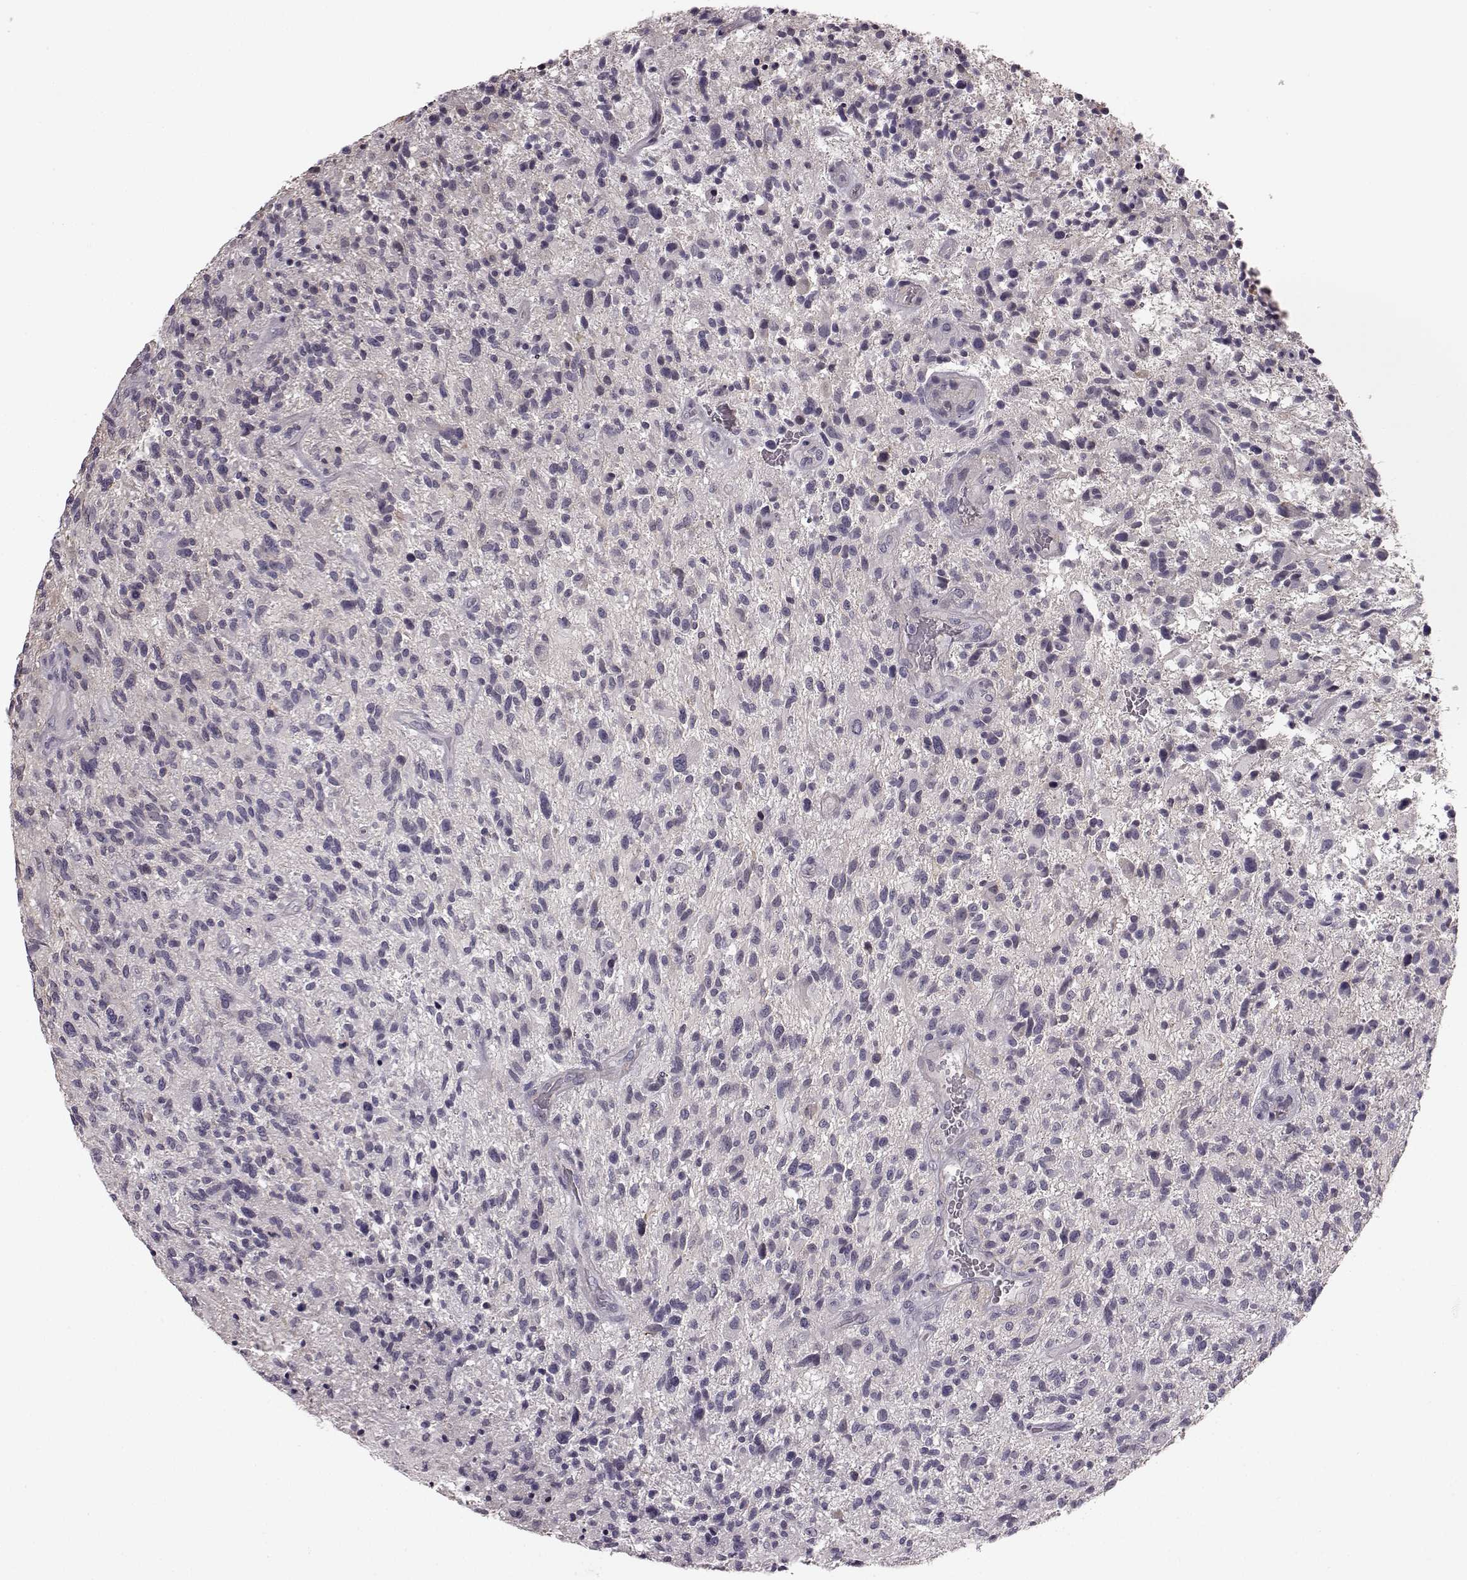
{"staining": {"intensity": "negative", "quantity": "none", "location": "none"}, "tissue": "glioma", "cell_type": "Tumor cells", "image_type": "cancer", "snomed": [{"axis": "morphology", "description": "Glioma, malignant, High grade"}, {"axis": "topography", "description": "Brain"}], "caption": "Photomicrograph shows no significant protein staining in tumor cells of glioma.", "gene": "SLCO3A1", "patient": {"sex": "male", "age": 47}}